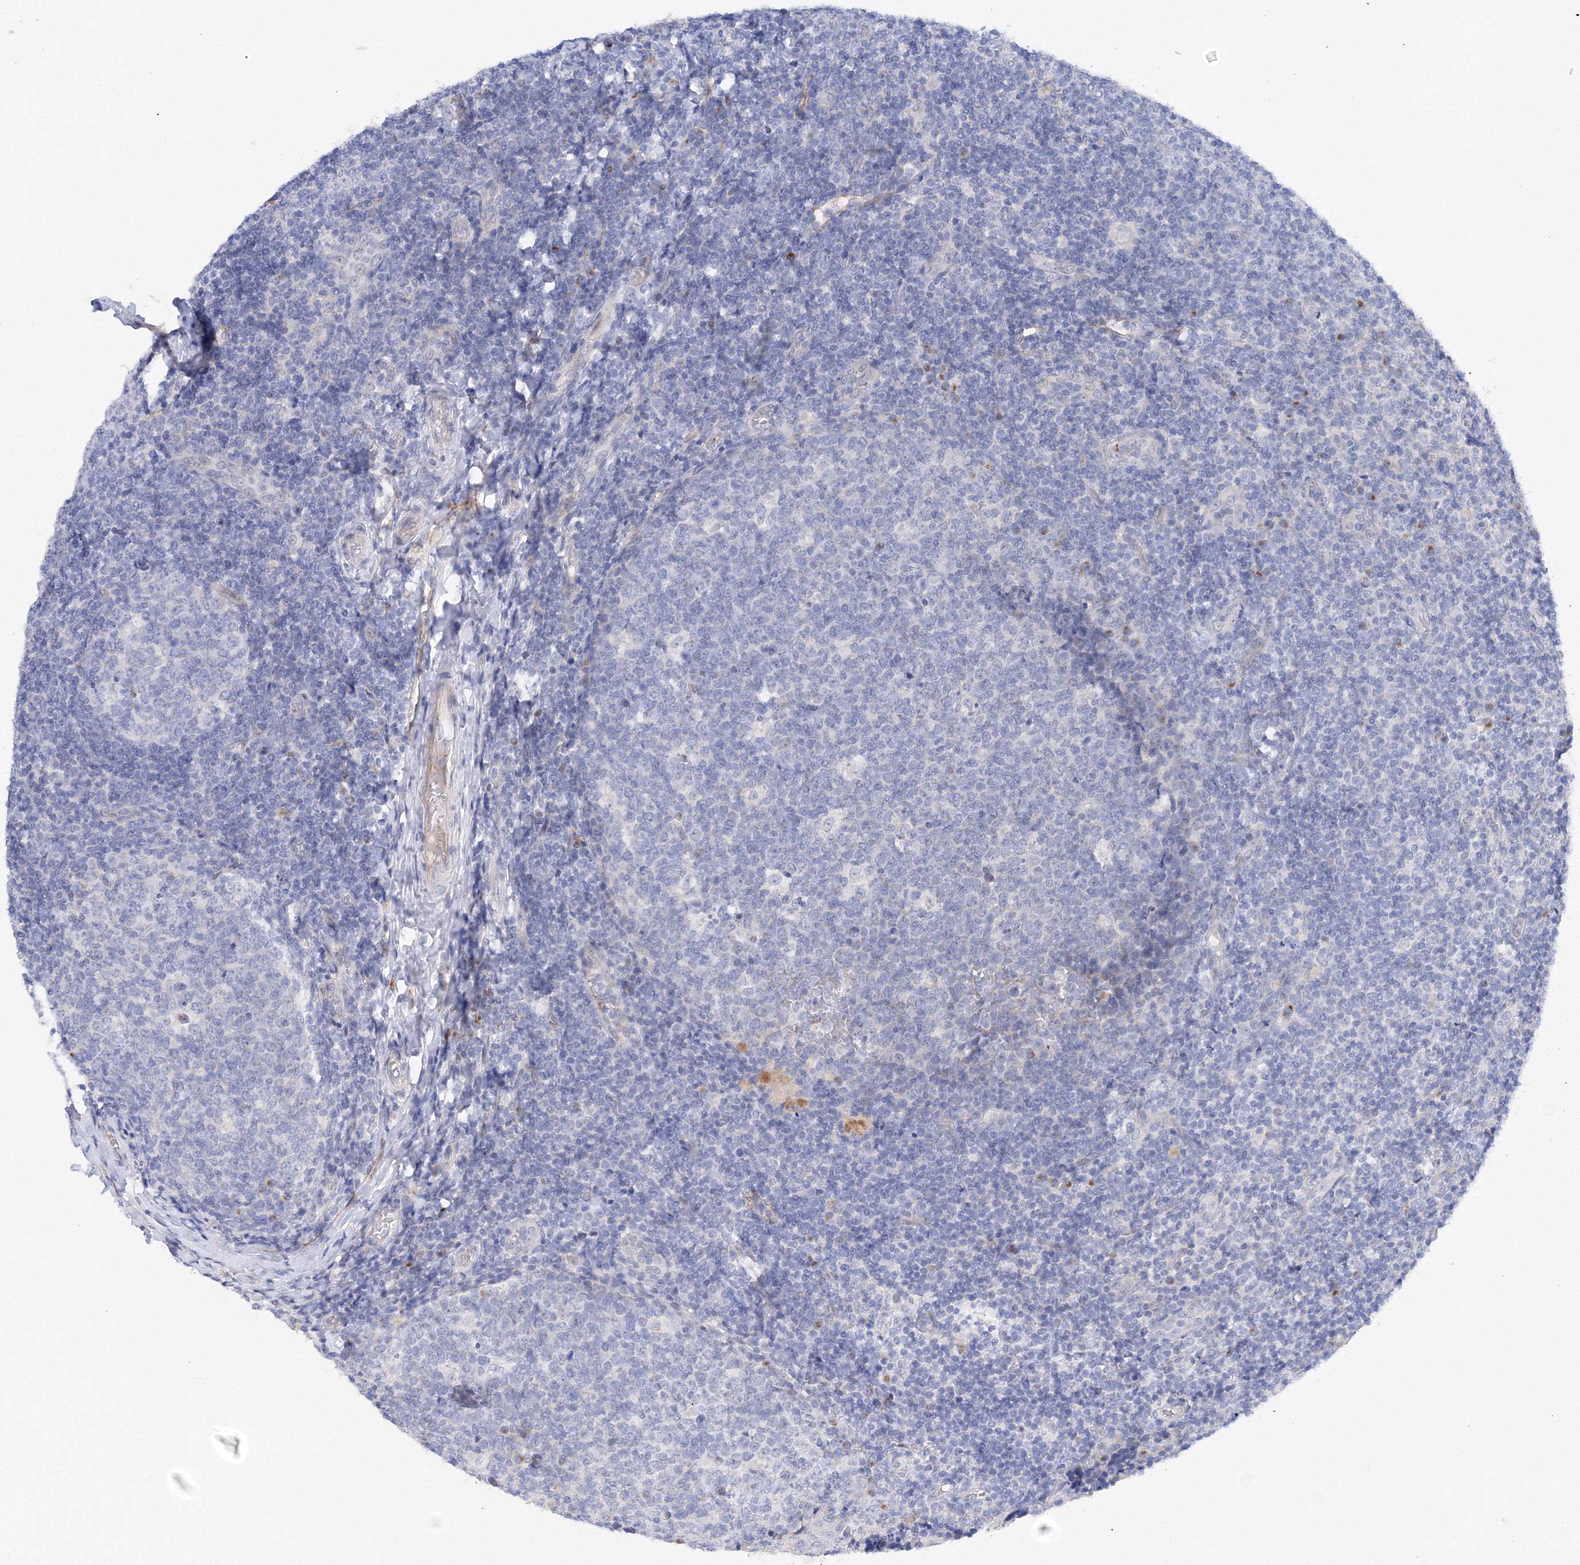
{"staining": {"intensity": "negative", "quantity": "none", "location": "none"}, "tissue": "tonsil", "cell_type": "Germinal center cells", "image_type": "normal", "snomed": [{"axis": "morphology", "description": "Normal tissue, NOS"}, {"axis": "topography", "description": "Tonsil"}], "caption": "Germinal center cells are negative for protein expression in benign human tonsil.", "gene": "TAMM41", "patient": {"sex": "female", "age": 19}}